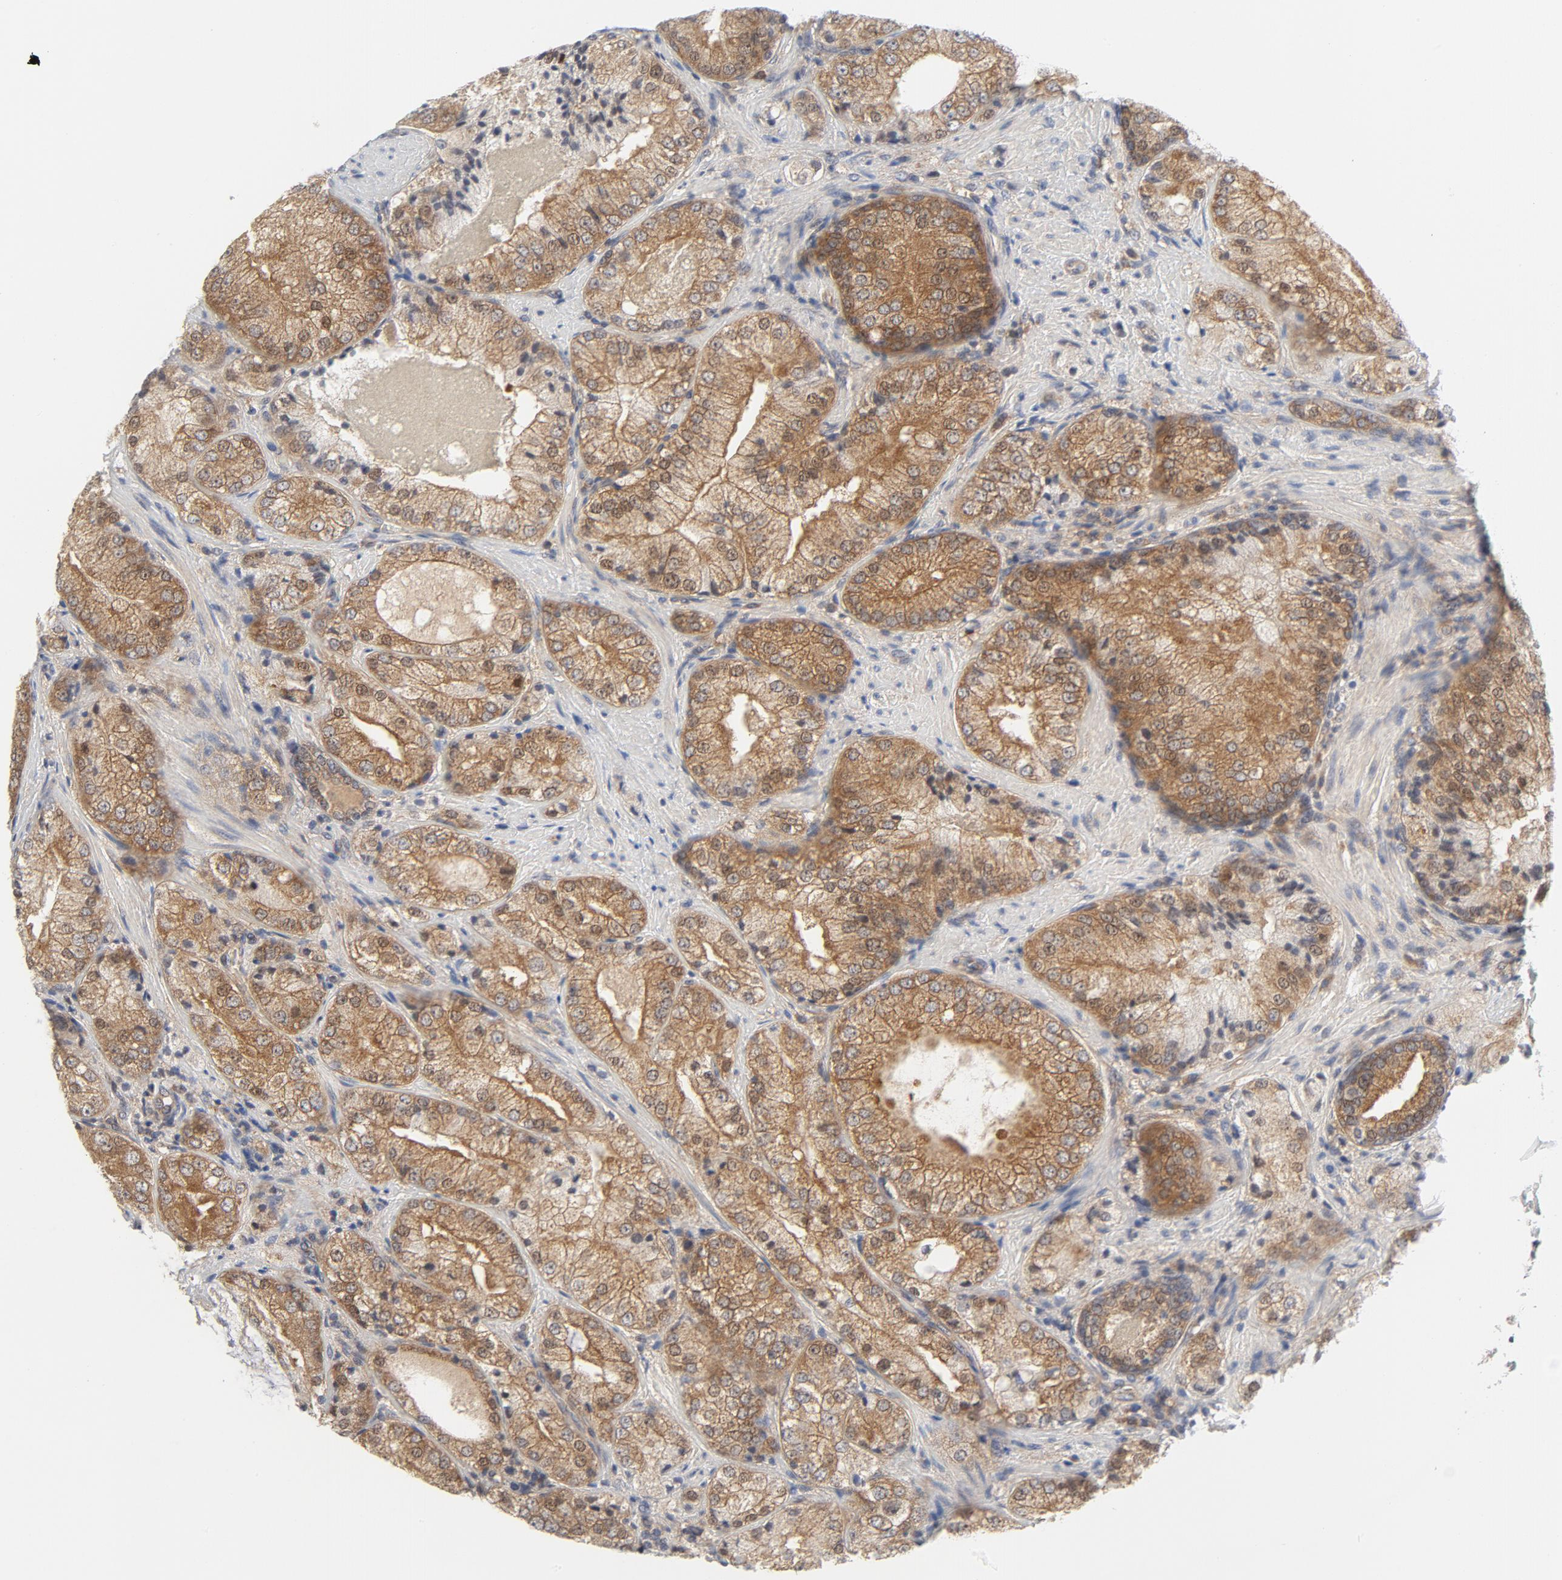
{"staining": {"intensity": "strong", "quantity": ">75%", "location": "cytoplasmic/membranous"}, "tissue": "prostate cancer", "cell_type": "Tumor cells", "image_type": "cancer", "snomed": [{"axis": "morphology", "description": "Adenocarcinoma, Low grade"}, {"axis": "topography", "description": "Prostate"}], "caption": "IHC histopathology image of neoplastic tissue: prostate cancer stained using immunohistochemistry (IHC) reveals high levels of strong protein expression localized specifically in the cytoplasmic/membranous of tumor cells, appearing as a cytoplasmic/membranous brown color.", "gene": "BAD", "patient": {"sex": "male", "age": 60}}